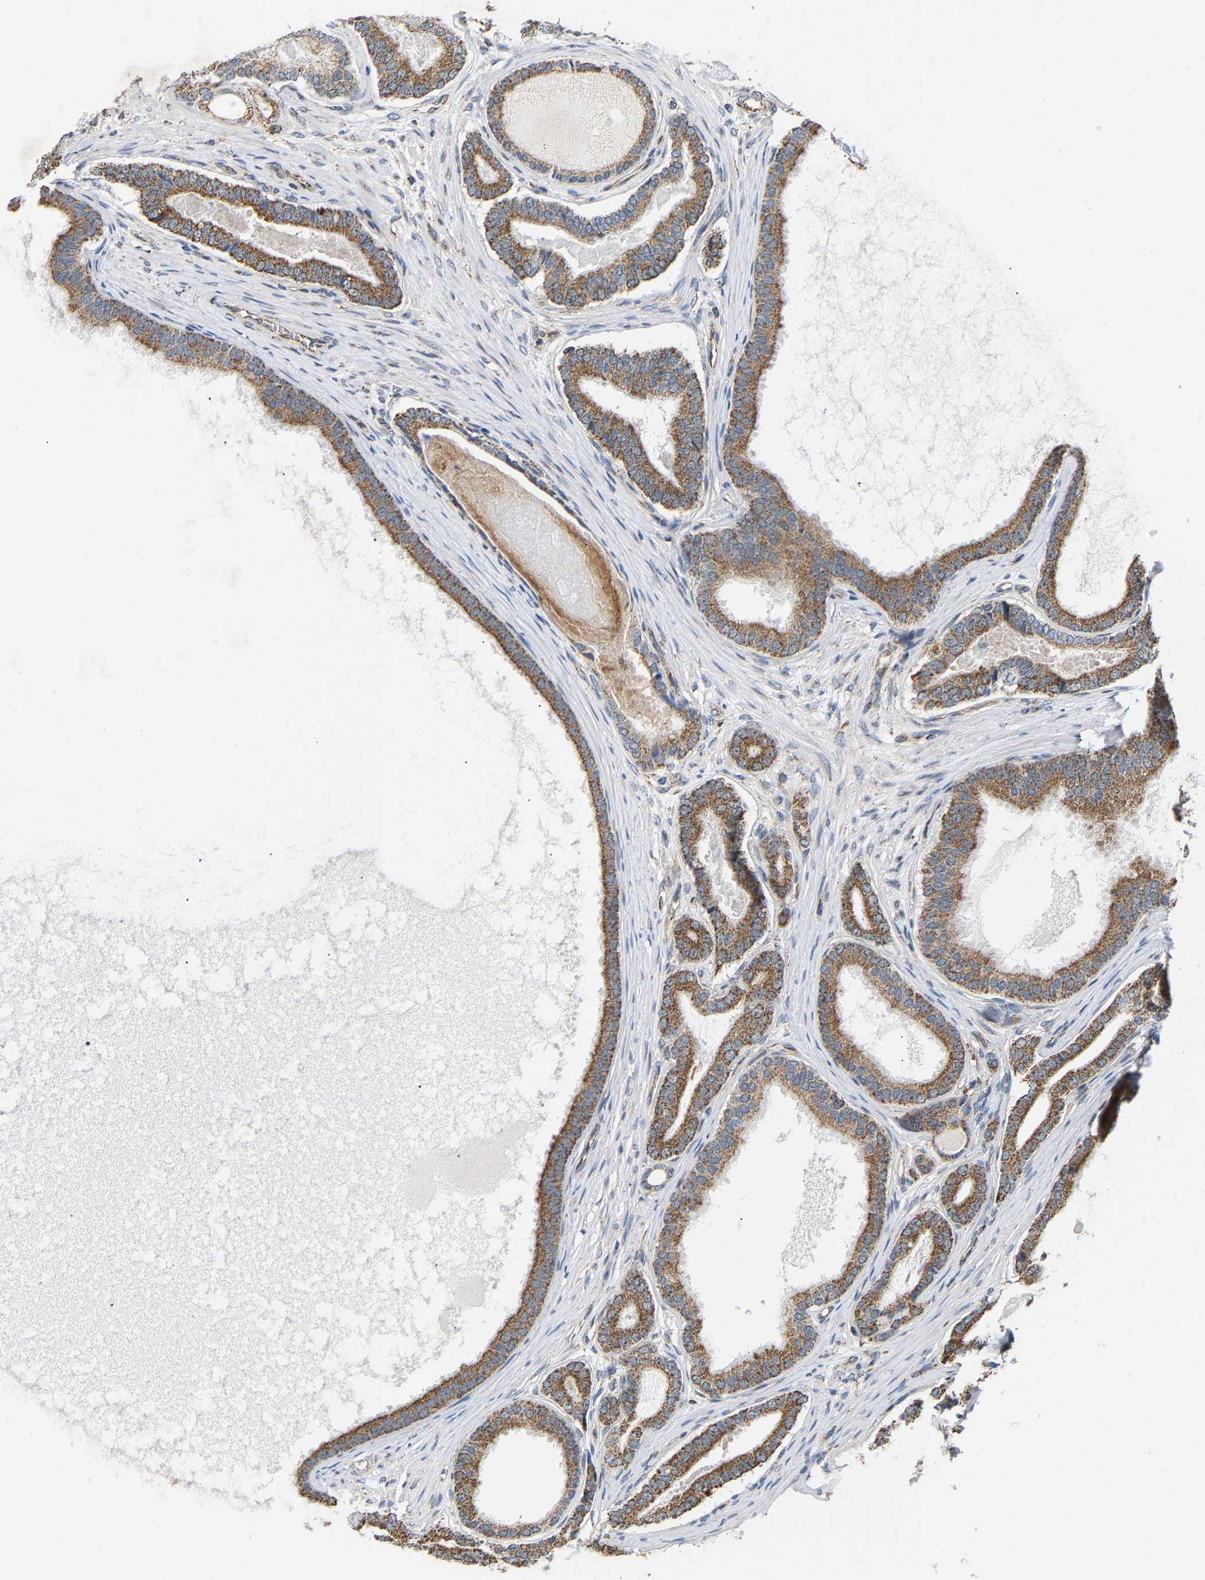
{"staining": {"intensity": "moderate", "quantity": ">75%", "location": "cytoplasmic/membranous"}, "tissue": "prostate cancer", "cell_type": "Tumor cells", "image_type": "cancer", "snomed": [{"axis": "morphology", "description": "Adenocarcinoma, High grade"}, {"axis": "topography", "description": "Prostate"}], "caption": "Tumor cells show moderate cytoplasmic/membranous expression in about >75% of cells in high-grade adenocarcinoma (prostate).", "gene": "GIMAP7", "patient": {"sex": "male", "age": 60}}